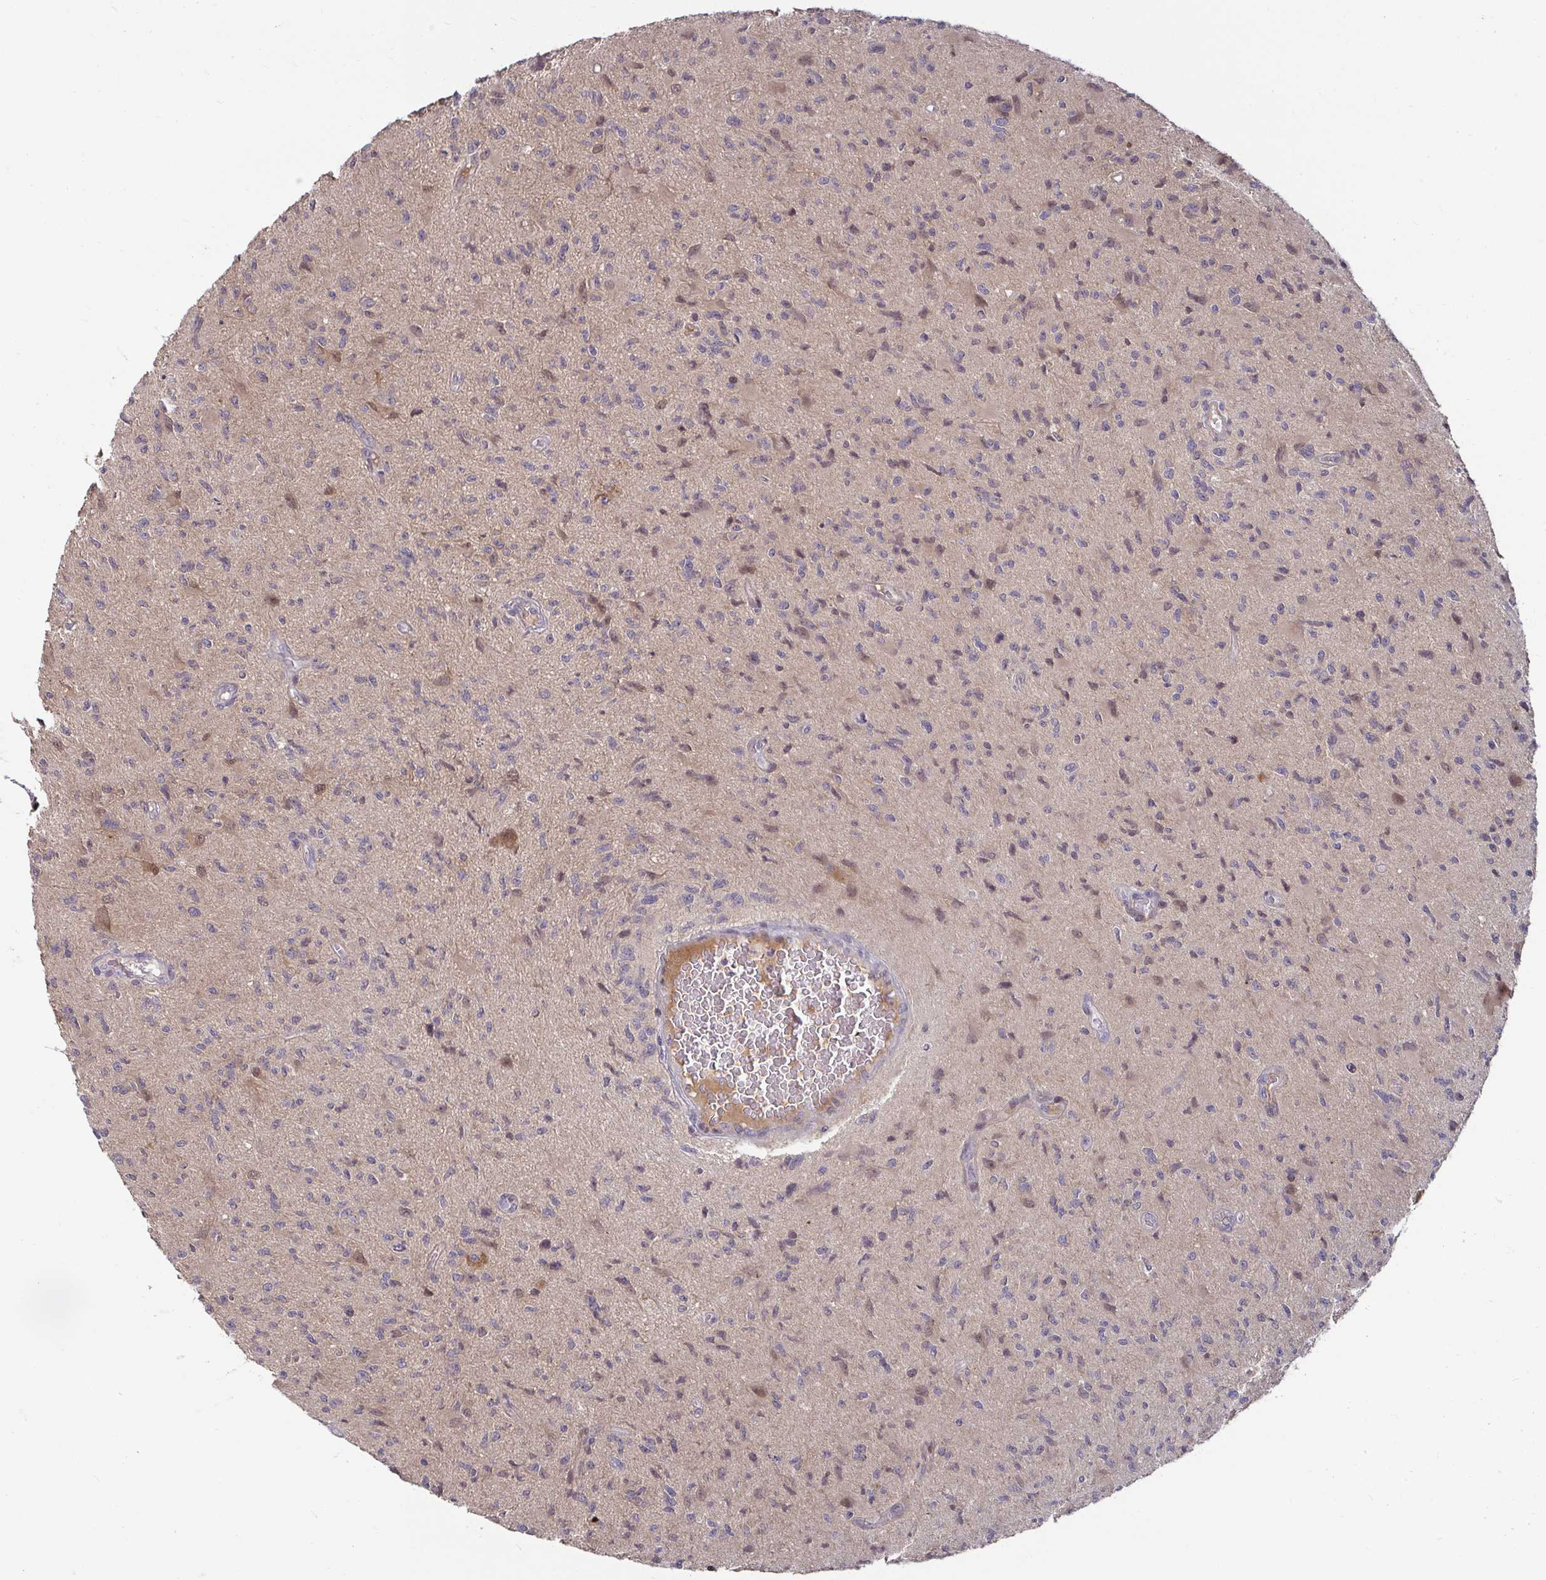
{"staining": {"intensity": "moderate", "quantity": "<25%", "location": "cytoplasmic/membranous,nuclear"}, "tissue": "glioma", "cell_type": "Tumor cells", "image_type": "cancer", "snomed": [{"axis": "morphology", "description": "Glioma, malignant, High grade"}, {"axis": "topography", "description": "Brain"}], "caption": "Malignant glioma (high-grade) stained with a protein marker displays moderate staining in tumor cells.", "gene": "GSTM1", "patient": {"sex": "male", "age": 67}}